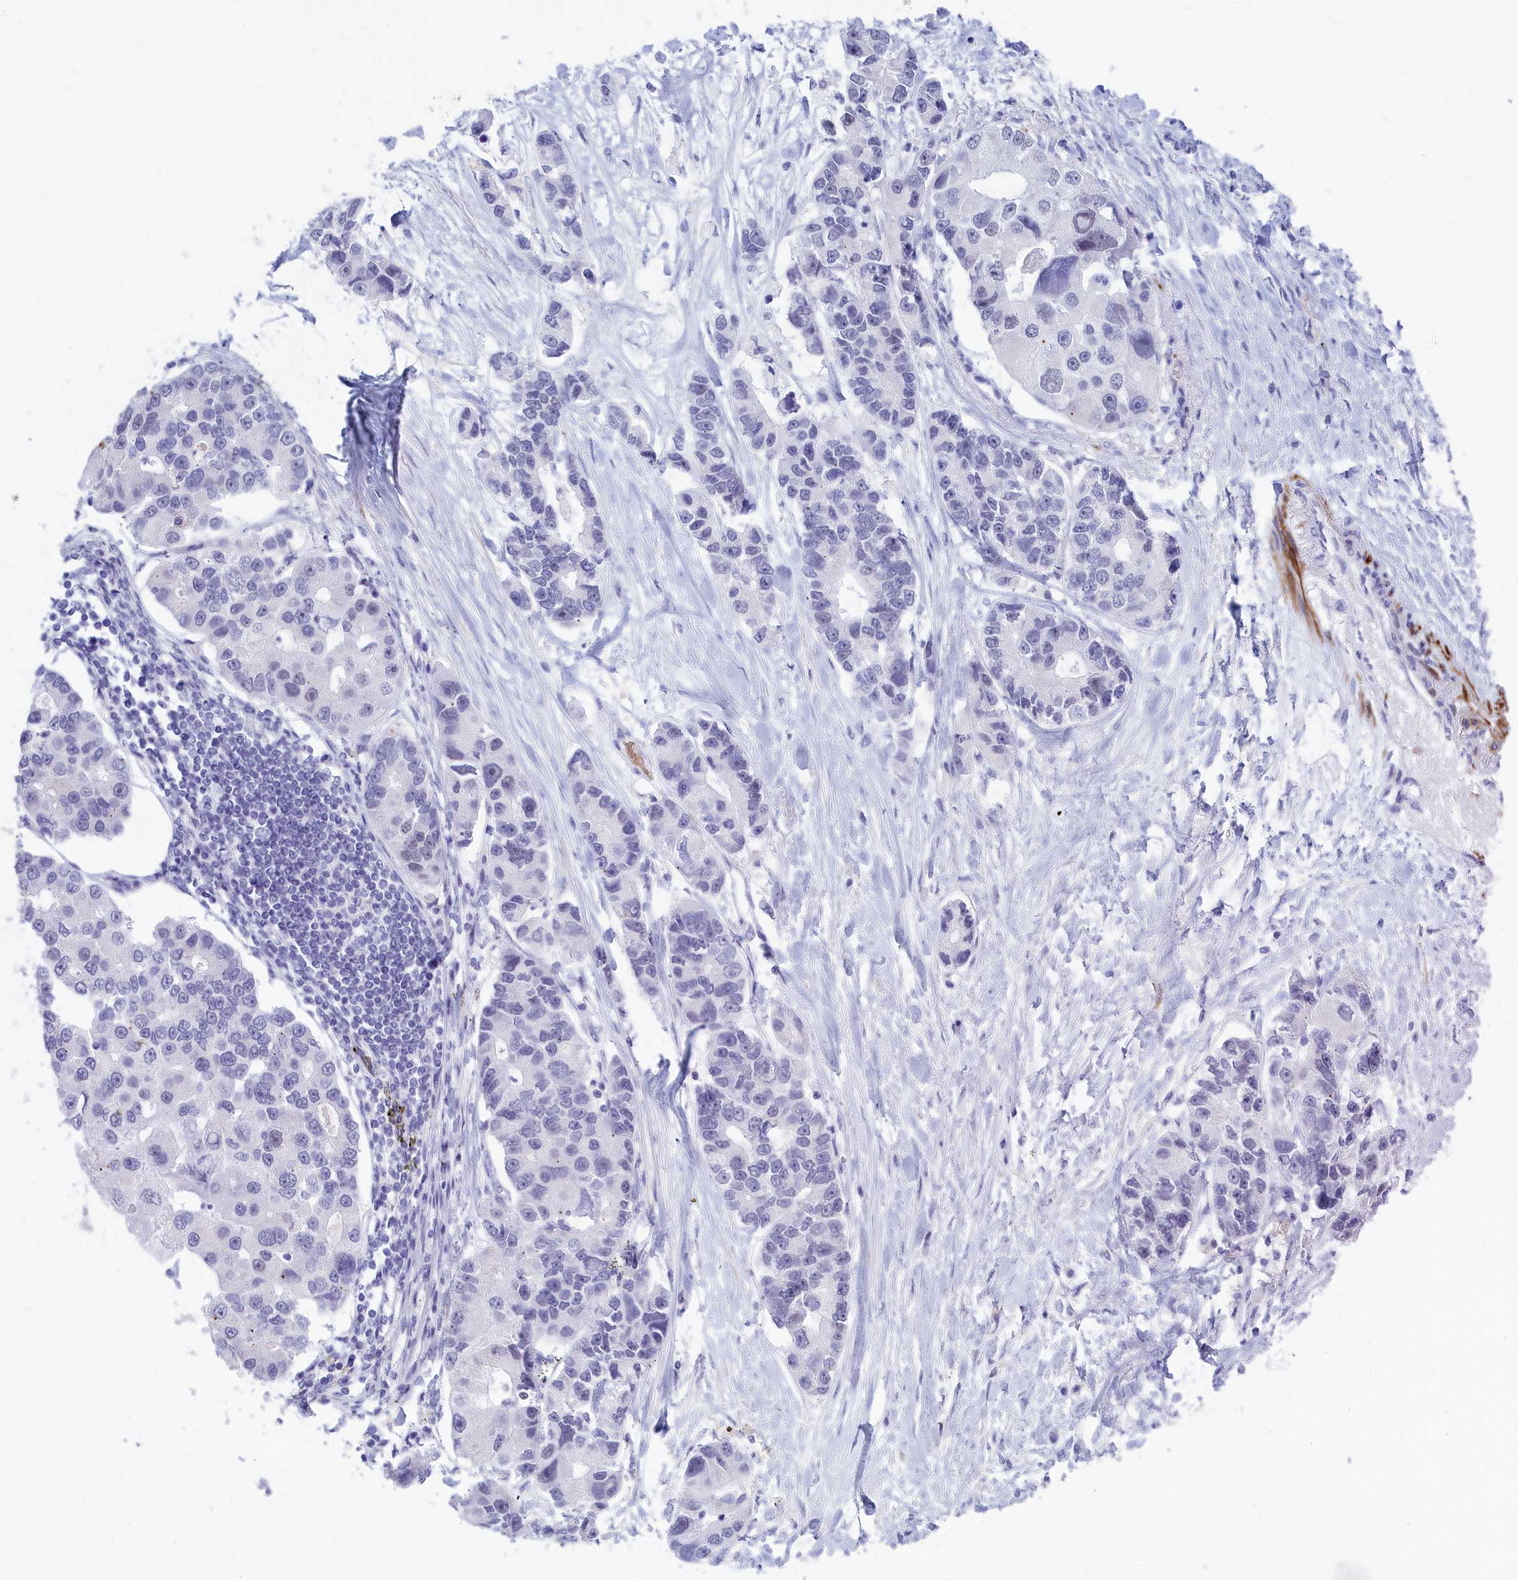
{"staining": {"intensity": "negative", "quantity": "none", "location": "none"}, "tissue": "lung cancer", "cell_type": "Tumor cells", "image_type": "cancer", "snomed": [{"axis": "morphology", "description": "Adenocarcinoma, NOS"}, {"axis": "topography", "description": "Lung"}], "caption": "Tumor cells are negative for protein expression in human lung cancer.", "gene": "GAPDHS", "patient": {"sex": "female", "age": 54}}